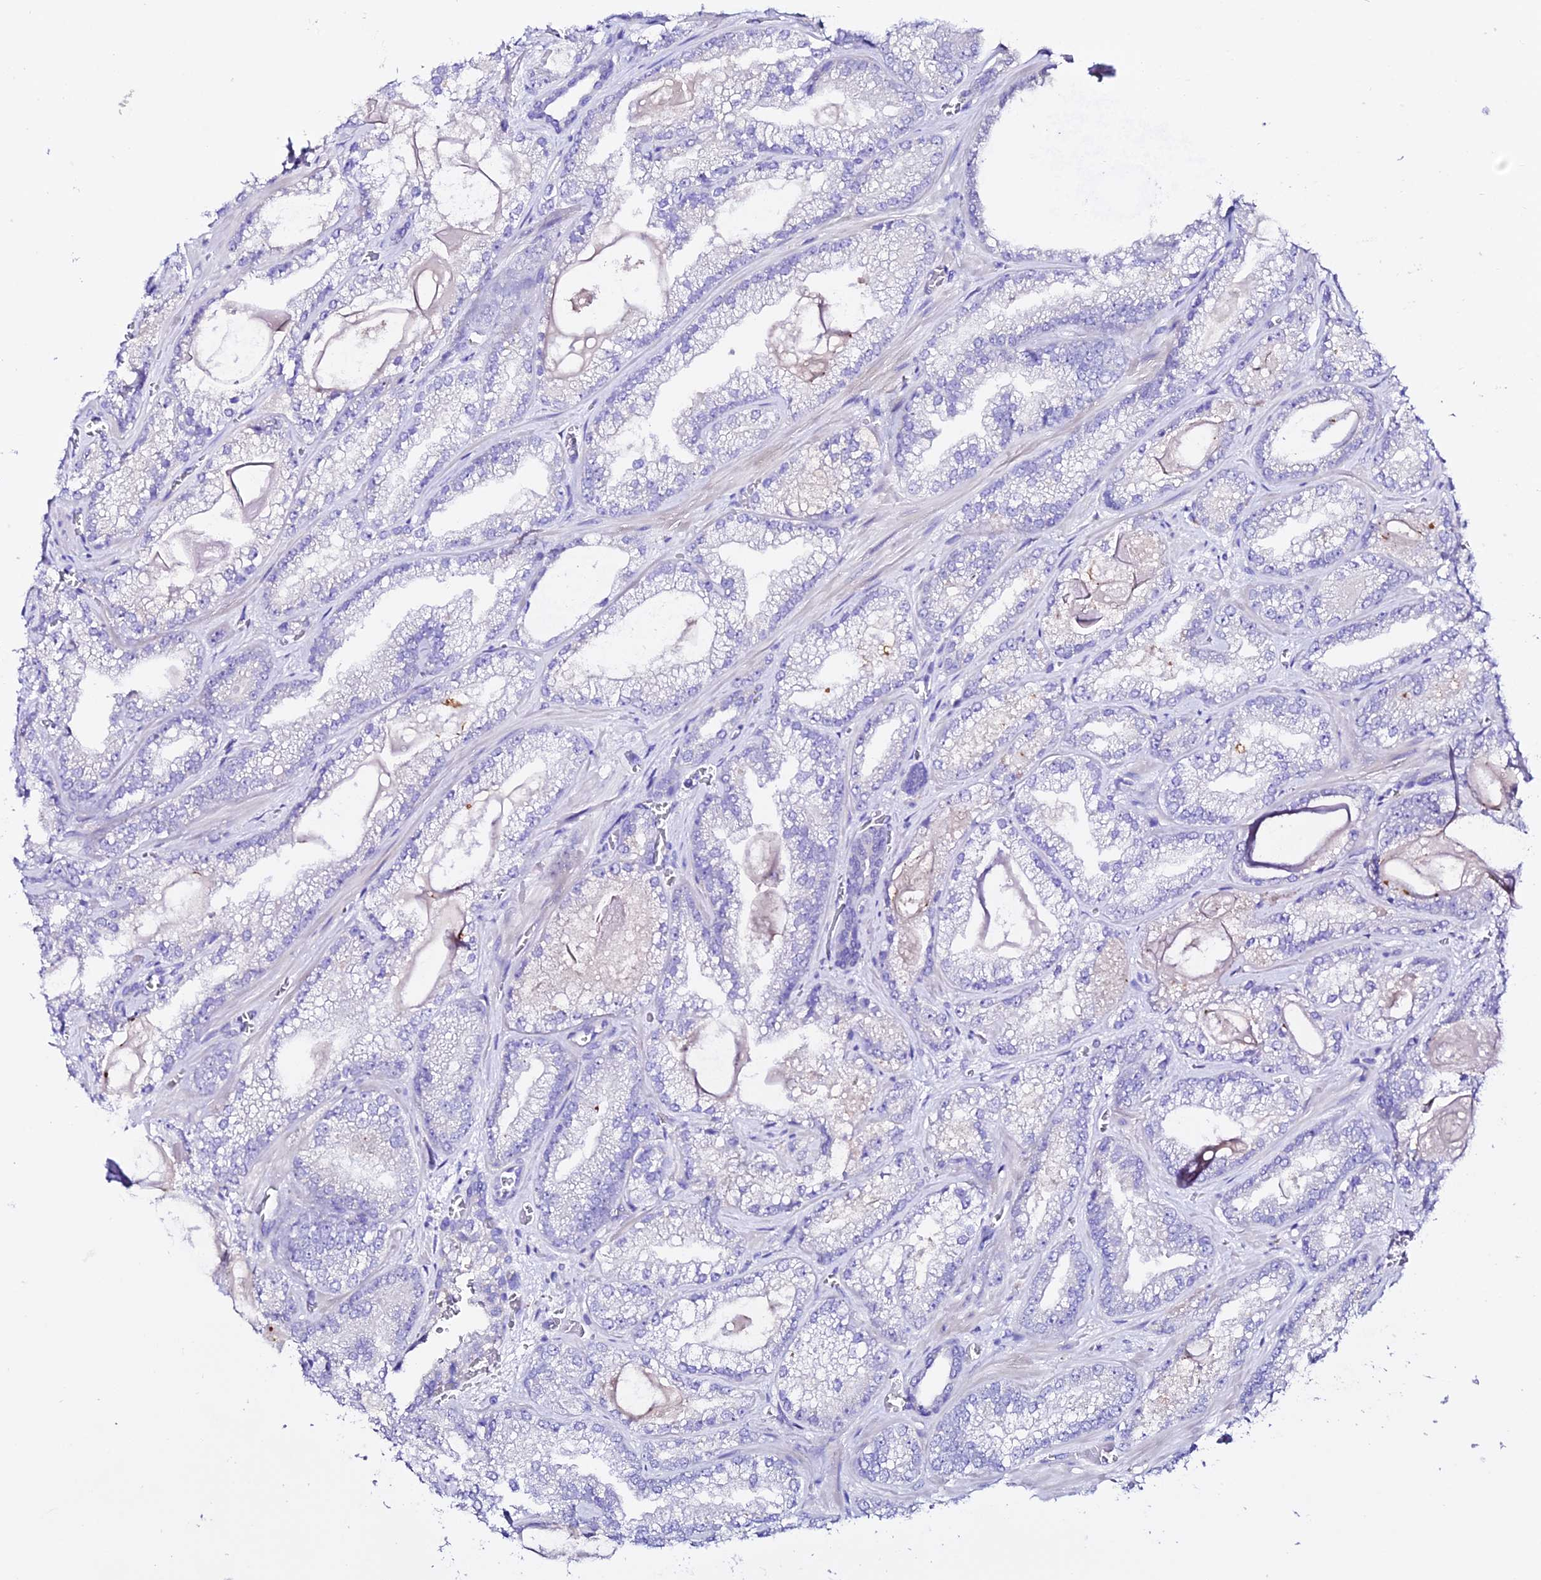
{"staining": {"intensity": "negative", "quantity": "none", "location": "none"}, "tissue": "prostate cancer", "cell_type": "Tumor cells", "image_type": "cancer", "snomed": [{"axis": "morphology", "description": "Adenocarcinoma, Low grade"}, {"axis": "topography", "description": "Prostate"}], "caption": "The image demonstrates no significant expression in tumor cells of prostate cancer (adenocarcinoma (low-grade)). (DAB immunohistochemistry (IHC), high magnification).", "gene": "TMEM117", "patient": {"sex": "male", "age": 57}}